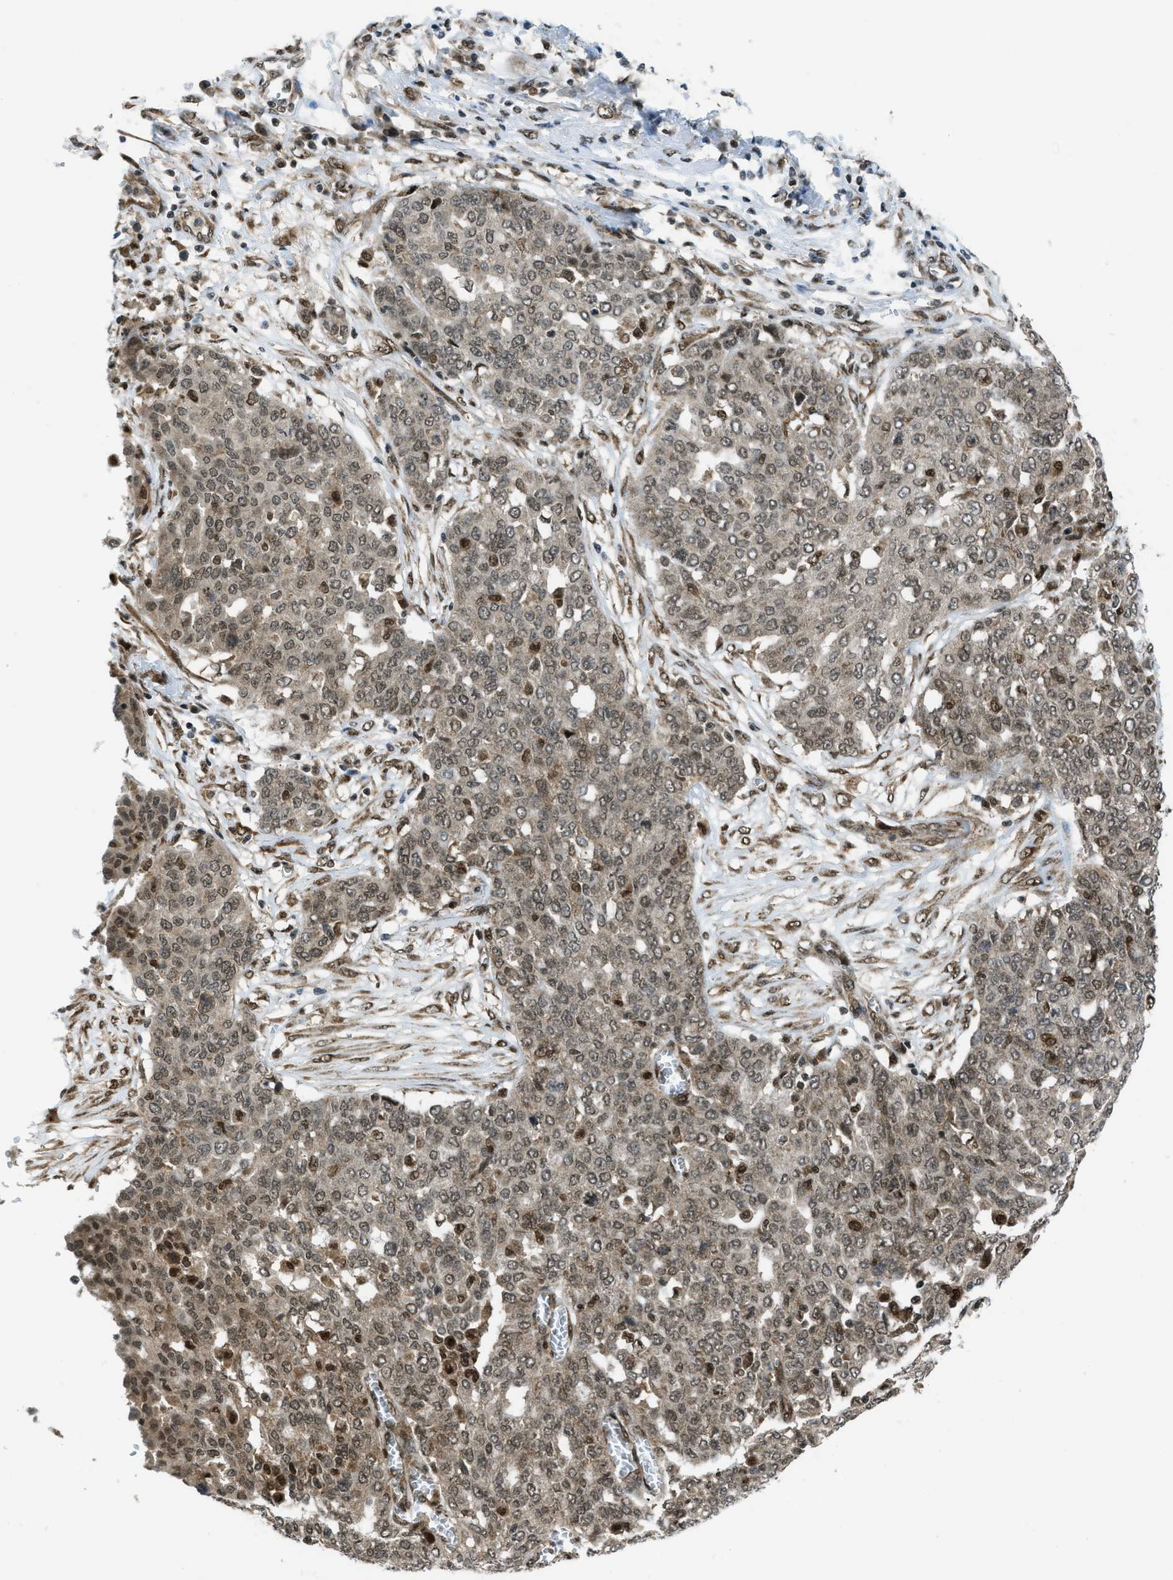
{"staining": {"intensity": "weak", "quantity": ">75%", "location": "cytoplasmic/membranous,nuclear"}, "tissue": "ovarian cancer", "cell_type": "Tumor cells", "image_type": "cancer", "snomed": [{"axis": "morphology", "description": "Cystadenocarcinoma, serous, NOS"}, {"axis": "topography", "description": "Soft tissue"}, {"axis": "topography", "description": "Ovary"}], "caption": "Immunohistochemical staining of human serous cystadenocarcinoma (ovarian) shows low levels of weak cytoplasmic/membranous and nuclear staining in approximately >75% of tumor cells.", "gene": "TNPO1", "patient": {"sex": "female", "age": 57}}